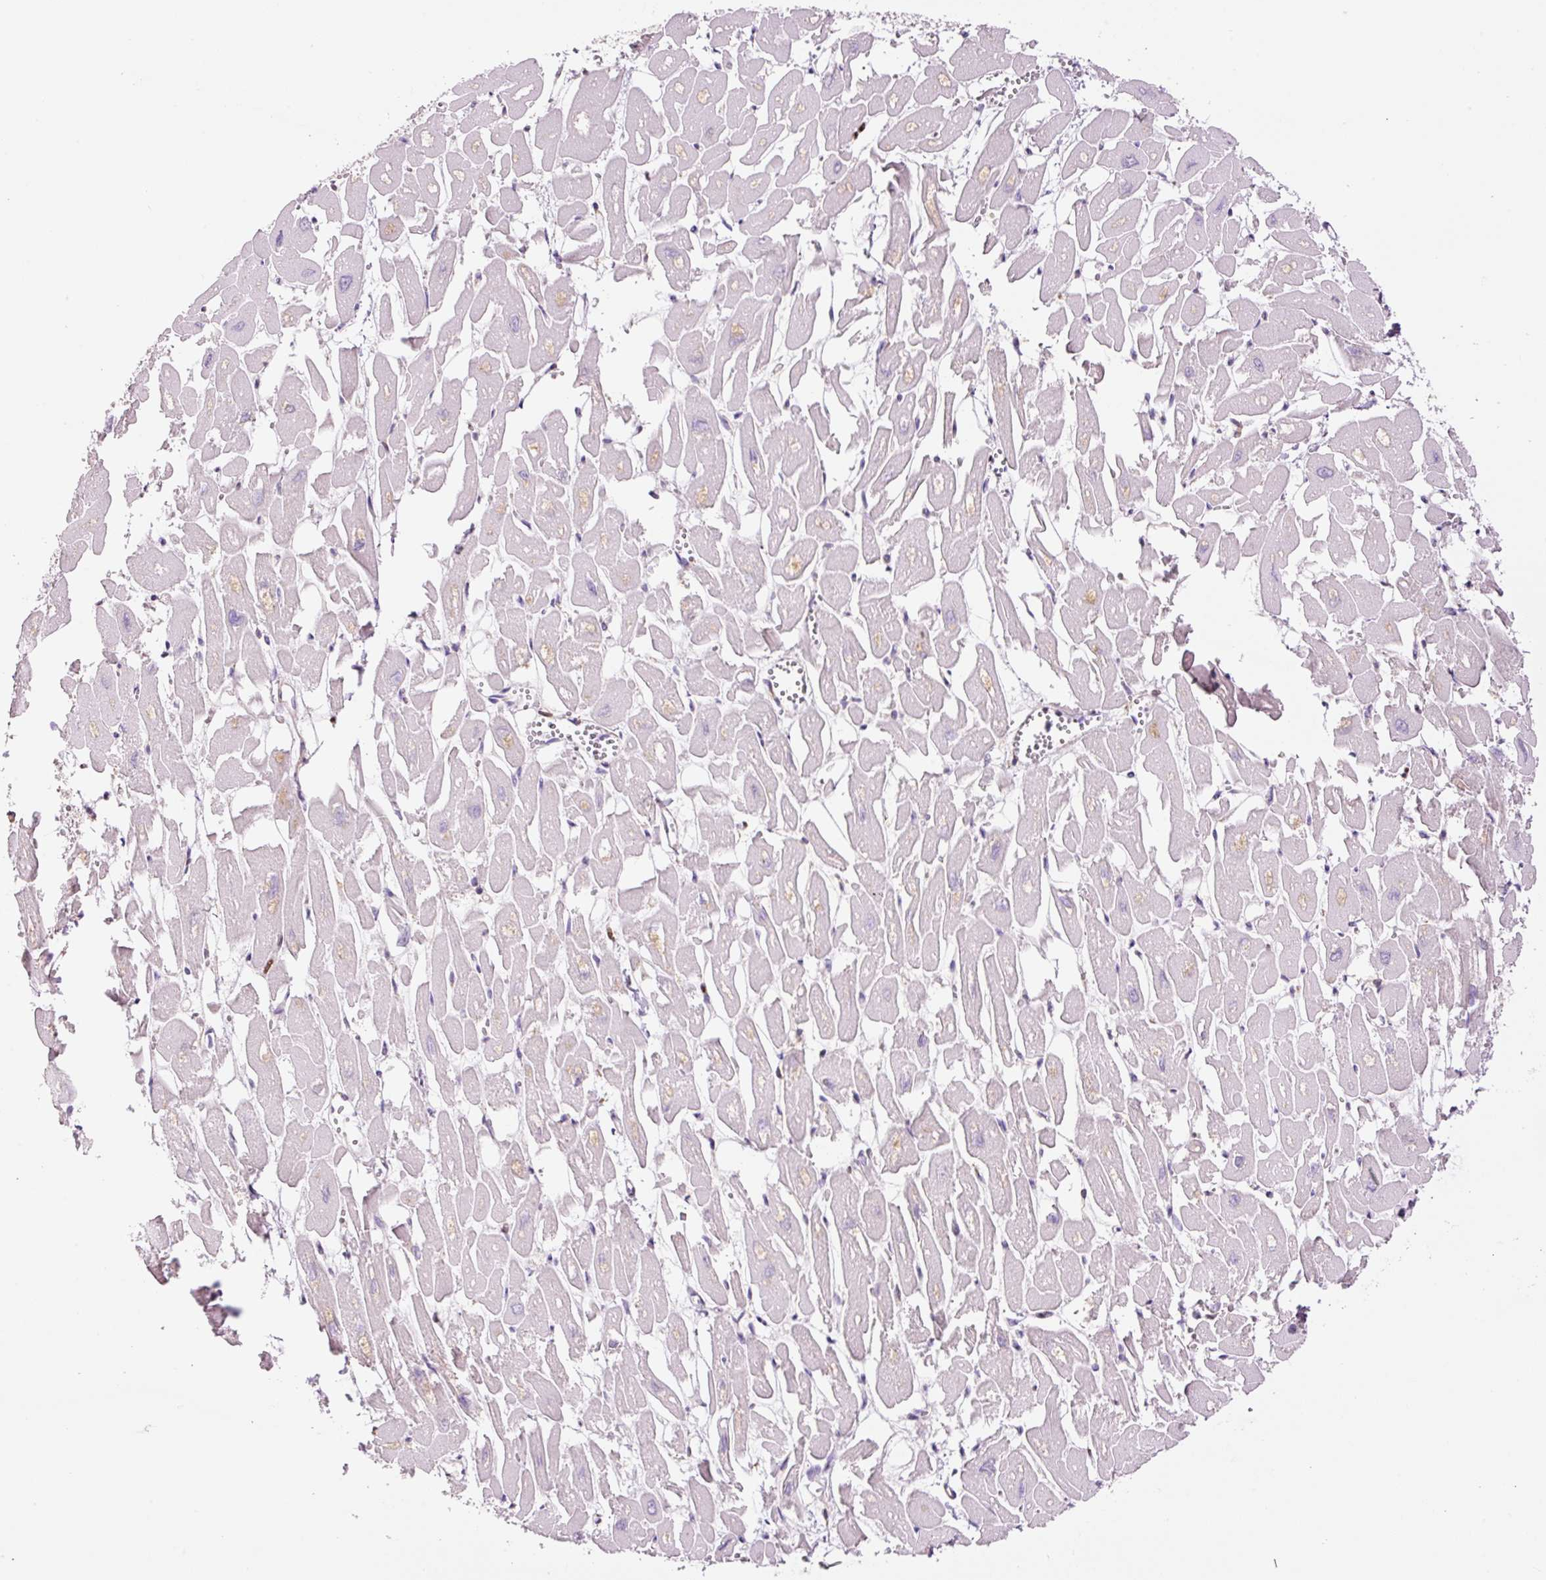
{"staining": {"intensity": "moderate", "quantity": "25%-75%", "location": "cytoplasmic/membranous"}, "tissue": "heart muscle", "cell_type": "Cardiomyocytes", "image_type": "normal", "snomed": [{"axis": "morphology", "description": "Normal tissue, NOS"}, {"axis": "topography", "description": "Heart"}], "caption": "Protein staining shows moderate cytoplasmic/membranous expression in approximately 25%-75% of cardiomyocytes in benign heart muscle. The protein of interest is shown in brown color, while the nuclei are stained blue.", "gene": "TMEM8B", "patient": {"sex": "male", "age": 54}}